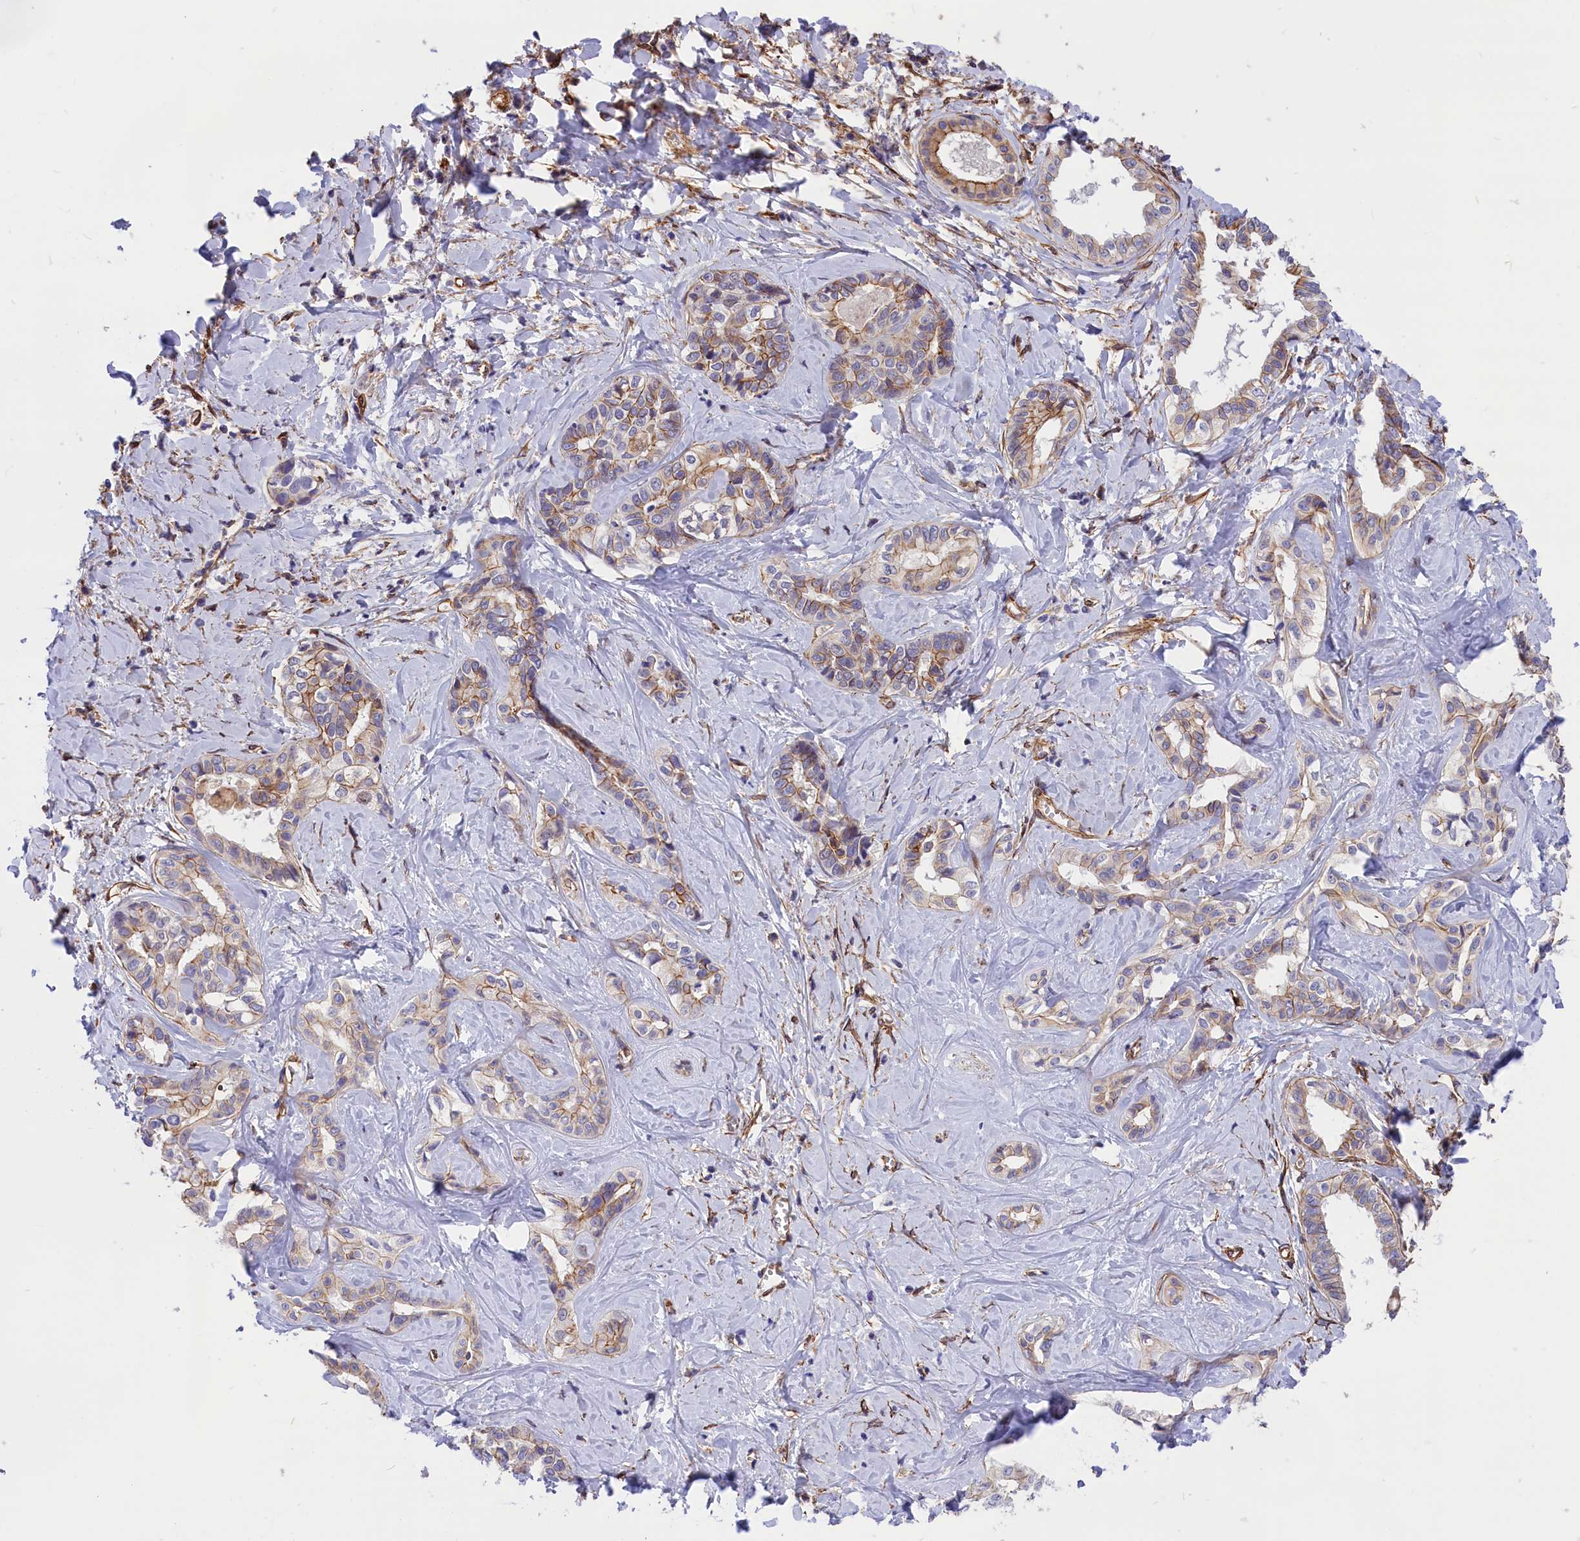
{"staining": {"intensity": "weak", "quantity": "<25%", "location": "cytoplasmic/membranous"}, "tissue": "liver cancer", "cell_type": "Tumor cells", "image_type": "cancer", "snomed": [{"axis": "morphology", "description": "Cholangiocarcinoma"}, {"axis": "topography", "description": "Liver"}], "caption": "A high-resolution histopathology image shows immunohistochemistry (IHC) staining of liver cholangiocarcinoma, which demonstrates no significant staining in tumor cells. The staining is performed using DAB (3,3'-diaminobenzidine) brown chromogen with nuclei counter-stained in using hematoxylin.", "gene": "MED20", "patient": {"sex": "female", "age": 77}}